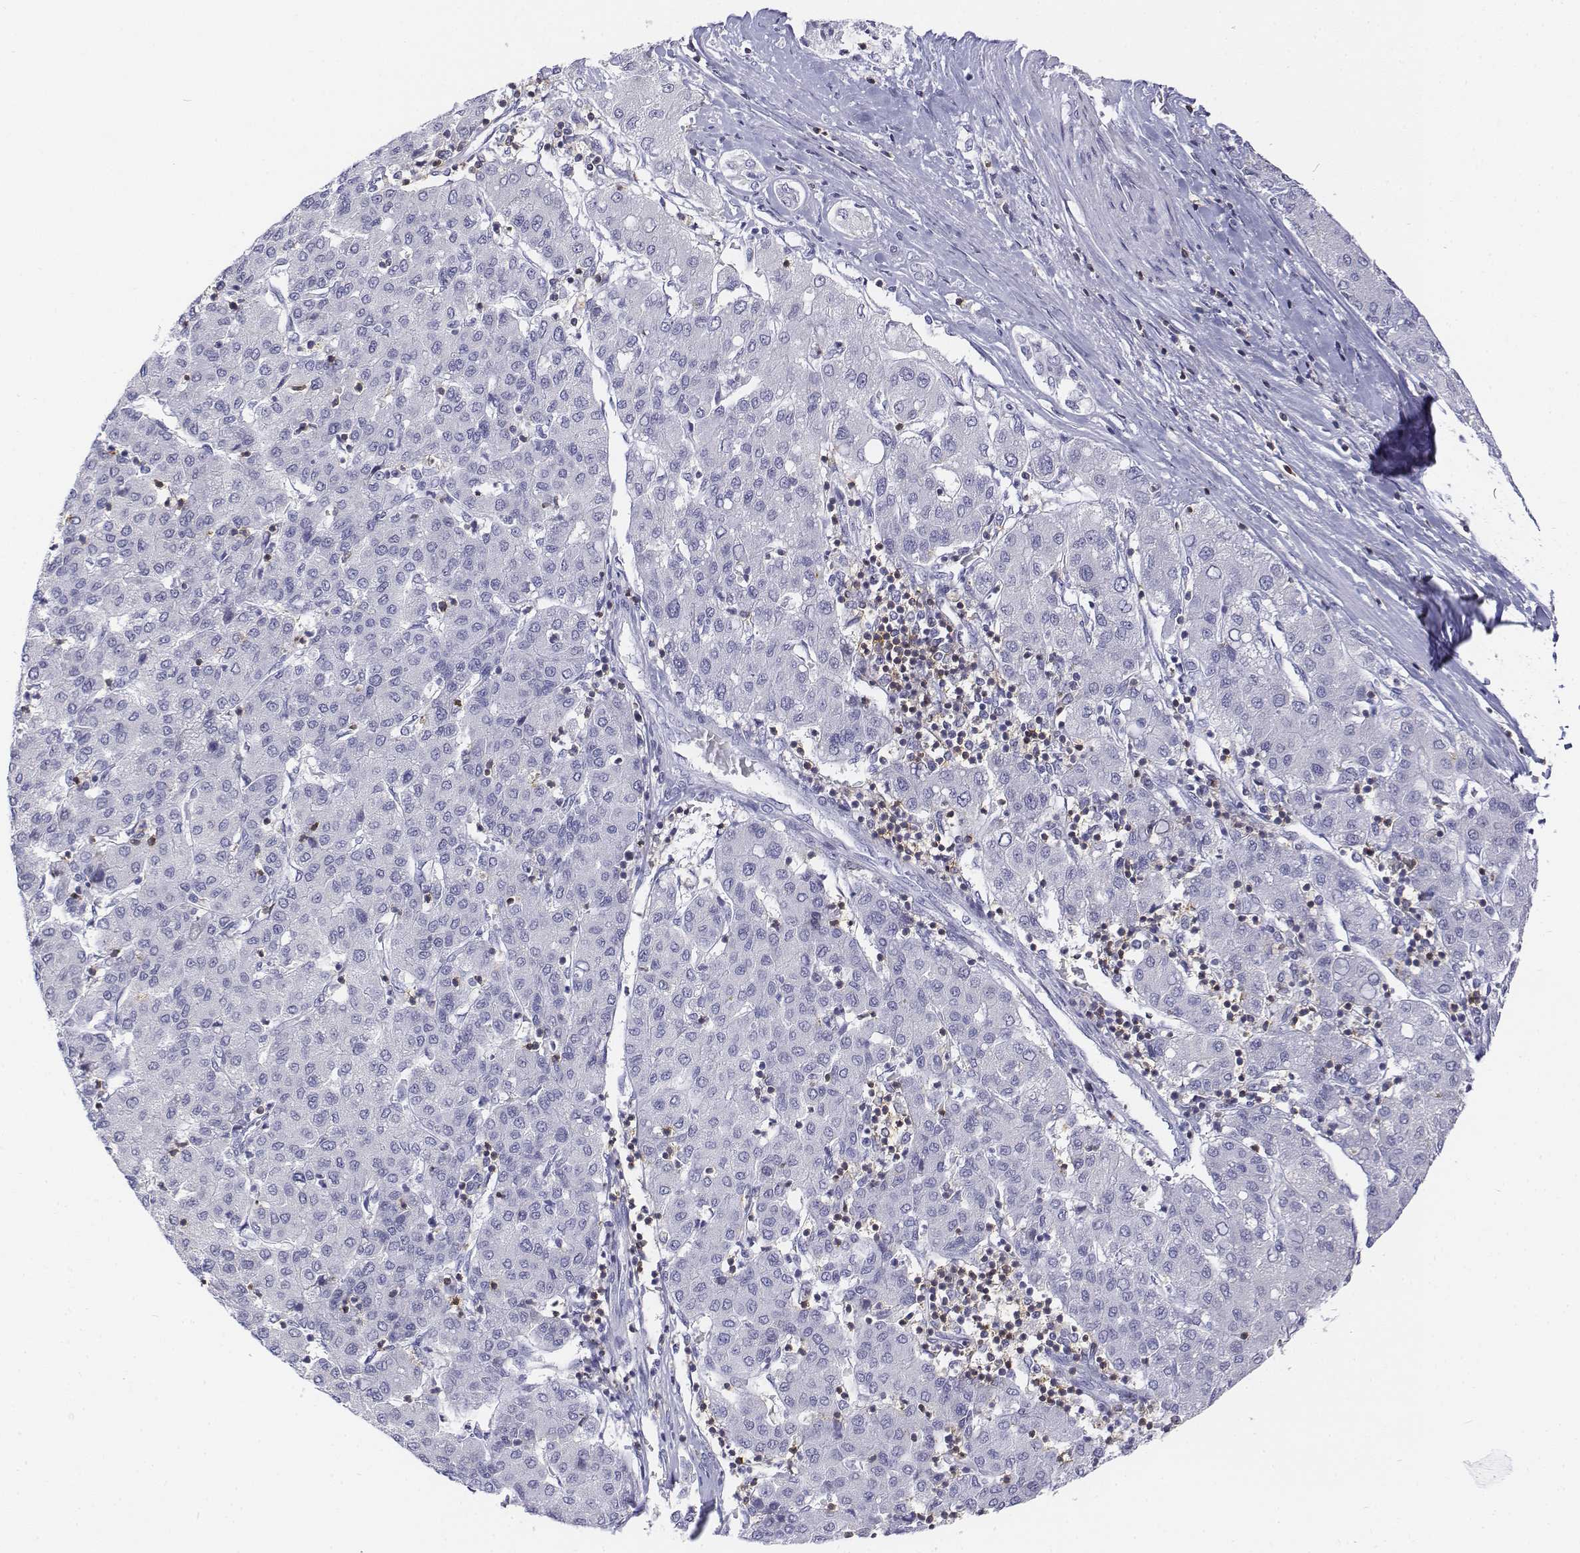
{"staining": {"intensity": "negative", "quantity": "none", "location": "none"}, "tissue": "liver cancer", "cell_type": "Tumor cells", "image_type": "cancer", "snomed": [{"axis": "morphology", "description": "Carcinoma, Hepatocellular, NOS"}, {"axis": "topography", "description": "Liver"}], "caption": "Immunohistochemical staining of liver cancer shows no significant staining in tumor cells.", "gene": "CD3E", "patient": {"sex": "male", "age": 65}}